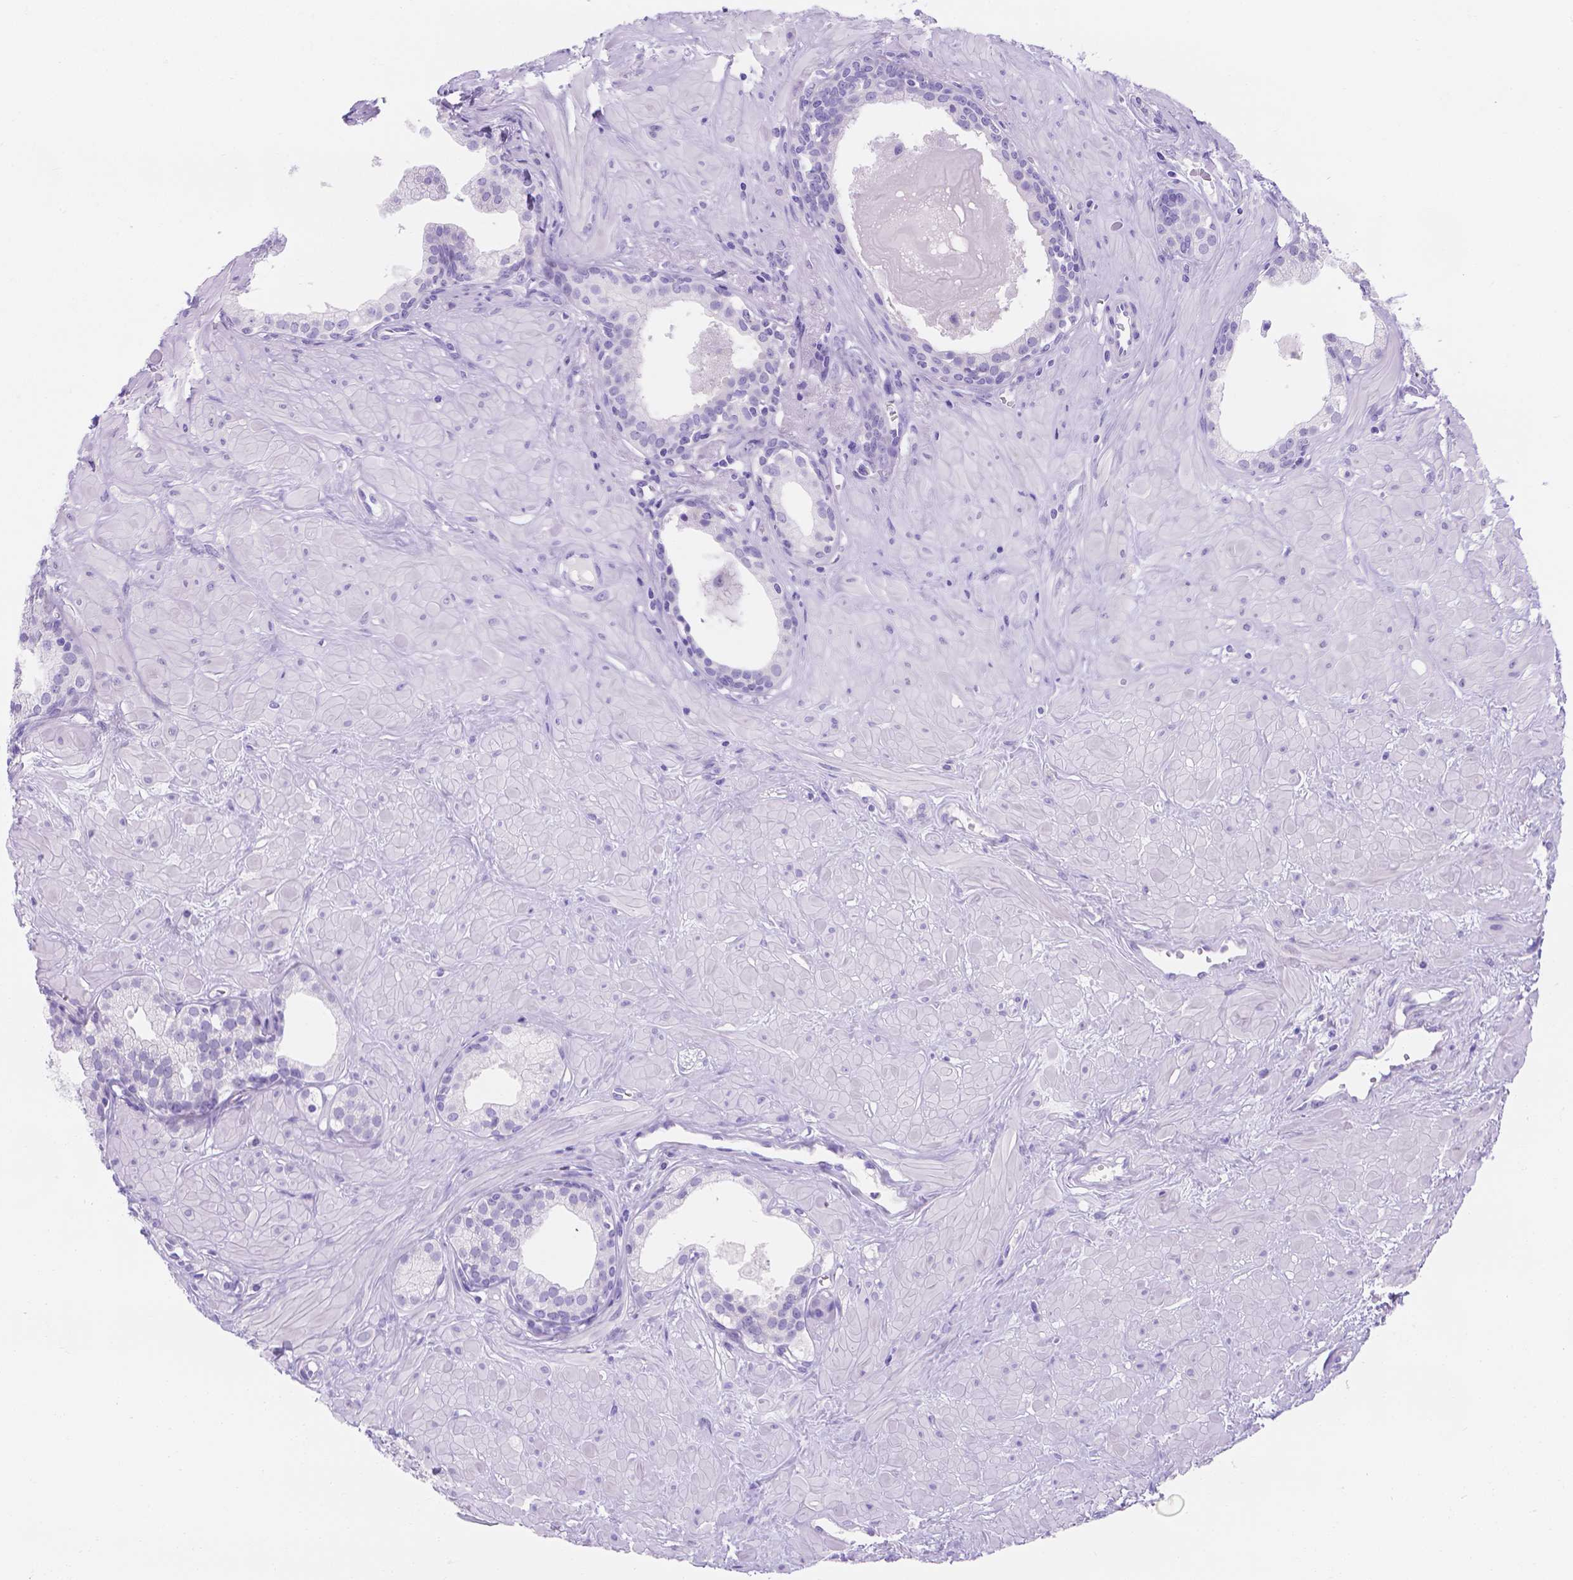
{"staining": {"intensity": "negative", "quantity": "none", "location": "none"}, "tissue": "prostate", "cell_type": "Glandular cells", "image_type": "normal", "snomed": [{"axis": "morphology", "description": "Normal tissue, NOS"}, {"axis": "topography", "description": "Prostate"}], "caption": "IHC of benign human prostate exhibits no positivity in glandular cells. (DAB (3,3'-diaminobenzidine) immunohistochemistry with hematoxylin counter stain).", "gene": "MLN", "patient": {"sex": "male", "age": 48}}